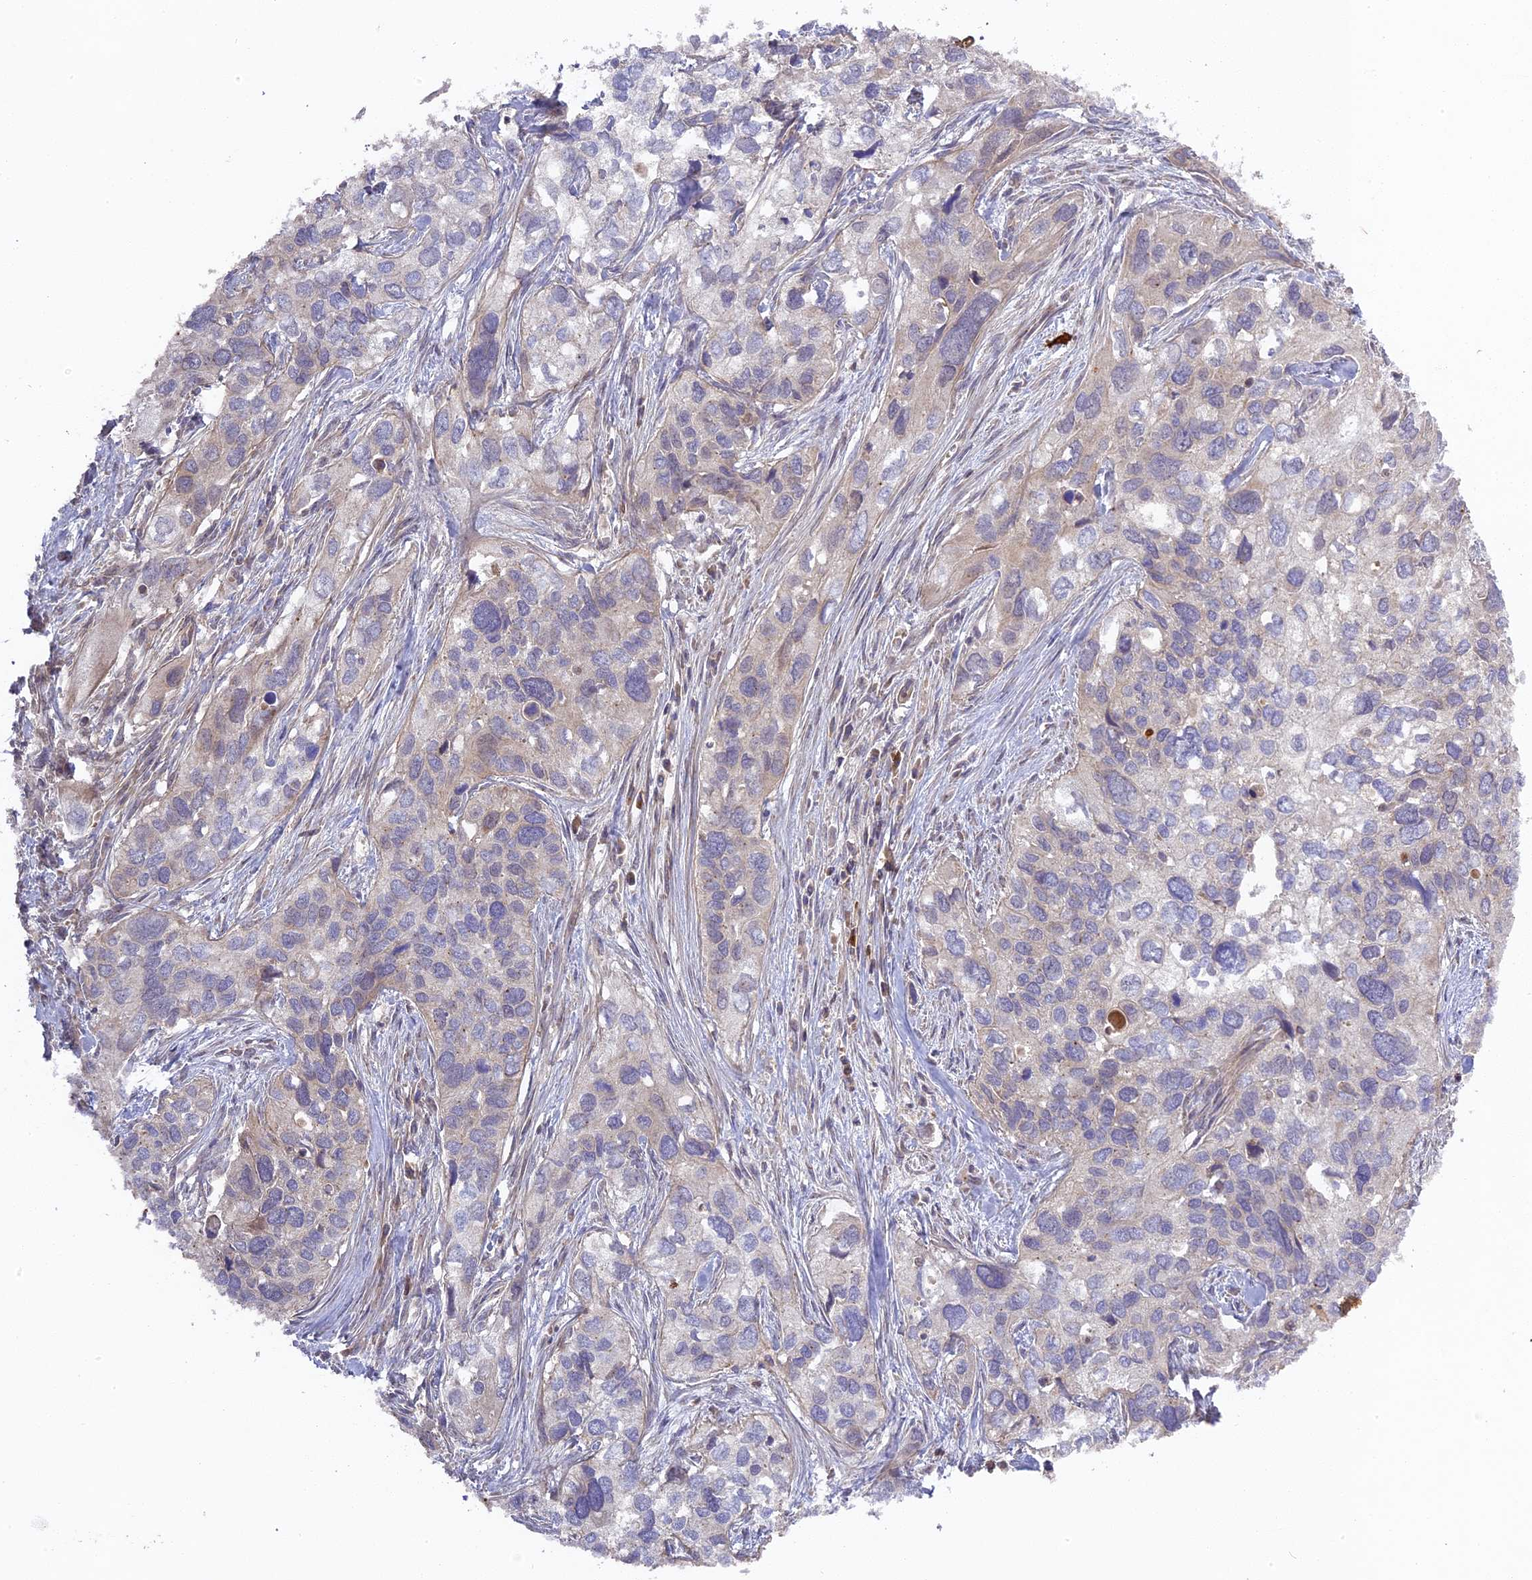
{"staining": {"intensity": "negative", "quantity": "none", "location": "none"}, "tissue": "cervical cancer", "cell_type": "Tumor cells", "image_type": "cancer", "snomed": [{"axis": "morphology", "description": "Squamous cell carcinoma, NOS"}, {"axis": "topography", "description": "Cervix"}], "caption": "DAB immunohistochemical staining of human cervical squamous cell carcinoma reveals no significant expression in tumor cells.", "gene": "RPIA", "patient": {"sex": "female", "age": 55}}